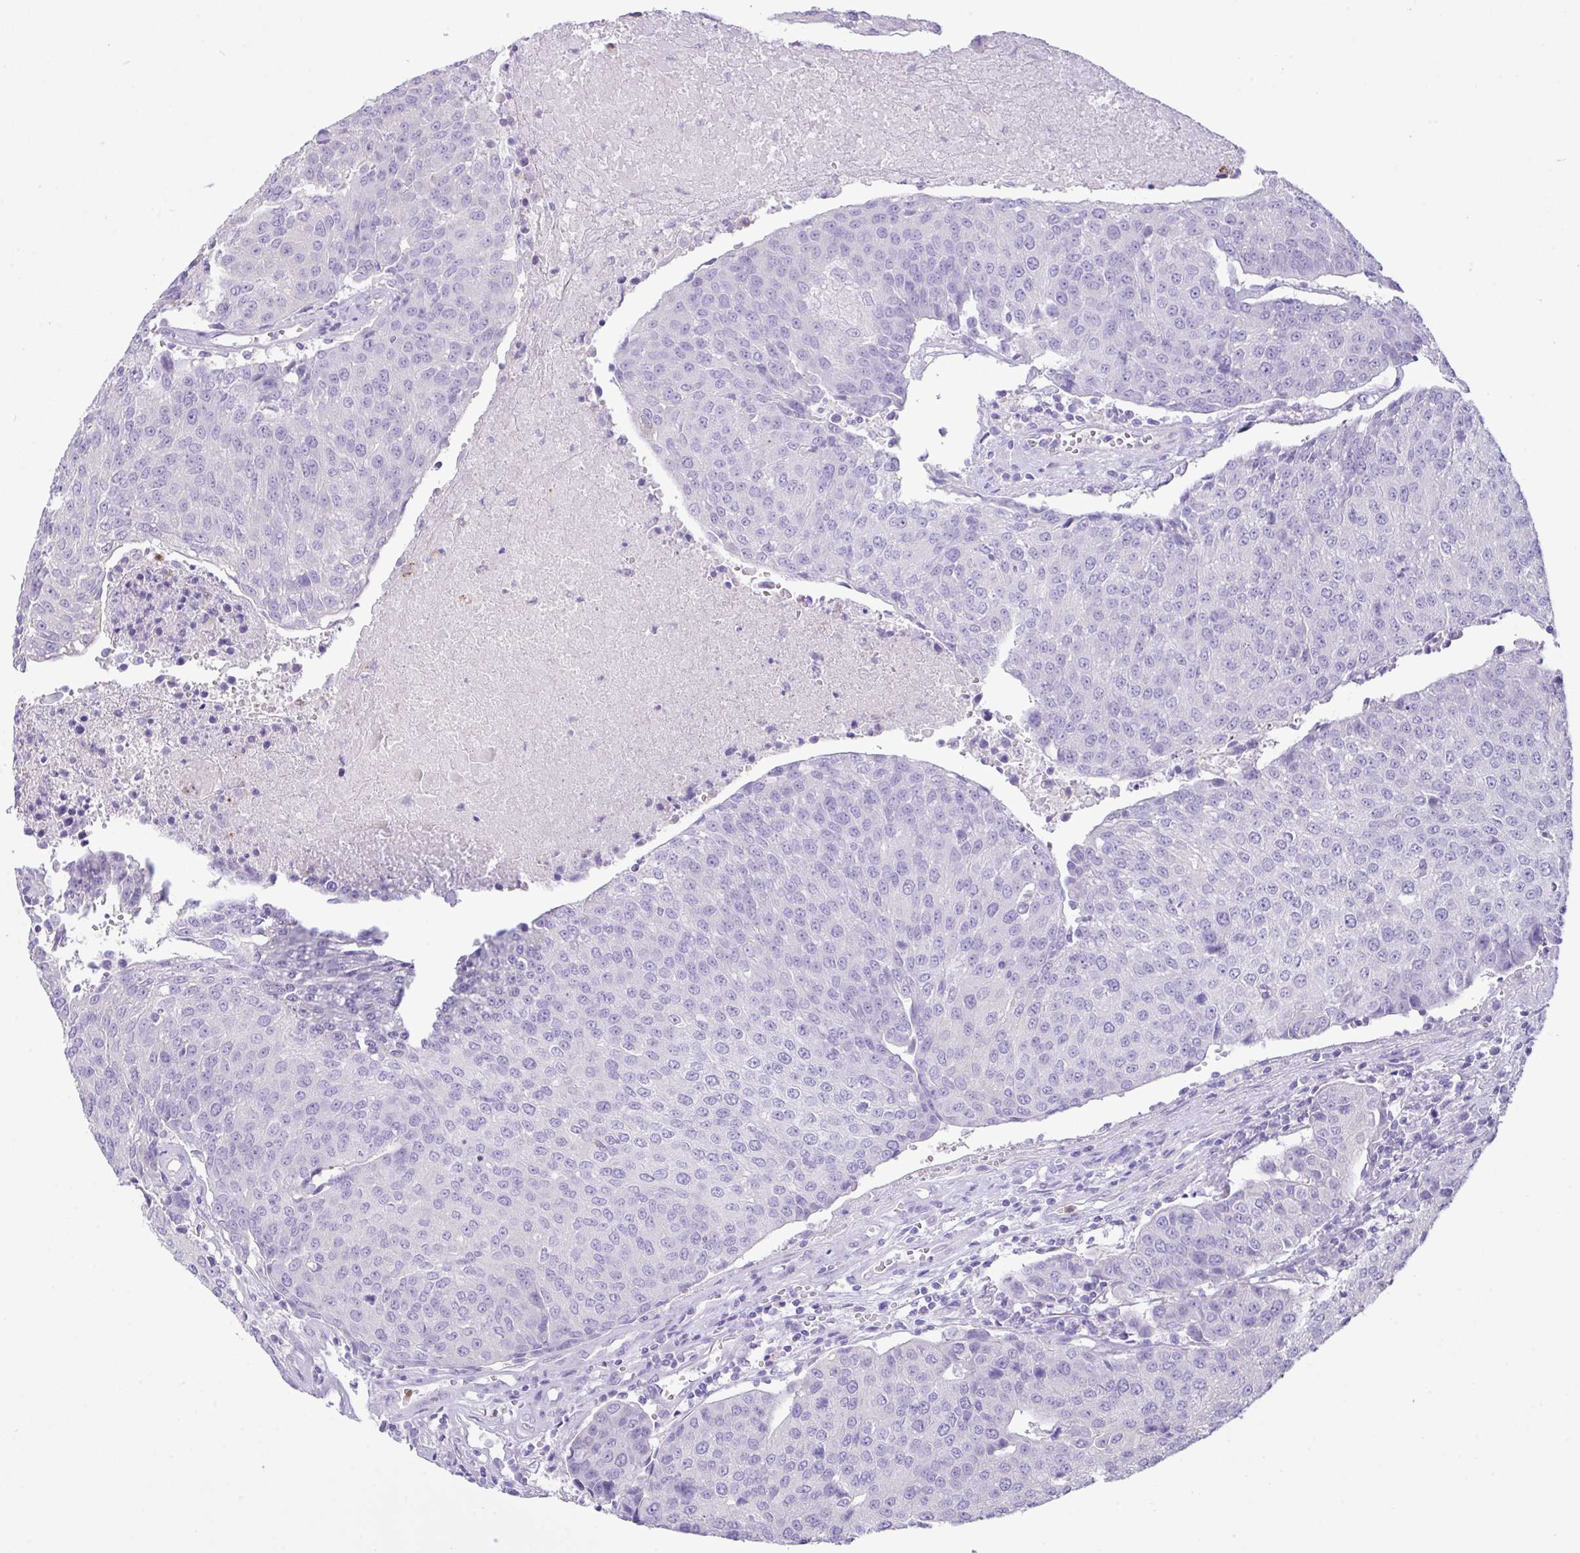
{"staining": {"intensity": "negative", "quantity": "none", "location": "none"}, "tissue": "urothelial cancer", "cell_type": "Tumor cells", "image_type": "cancer", "snomed": [{"axis": "morphology", "description": "Urothelial carcinoma, High grade"}, {"axis": "topography", "description": "Urinary bladder"}], "caption": "The micrograph shows no staining of tumor cells in urothelial cancer.", "gene": "CST11", "patient": {"sex": "female", "age": 85}}